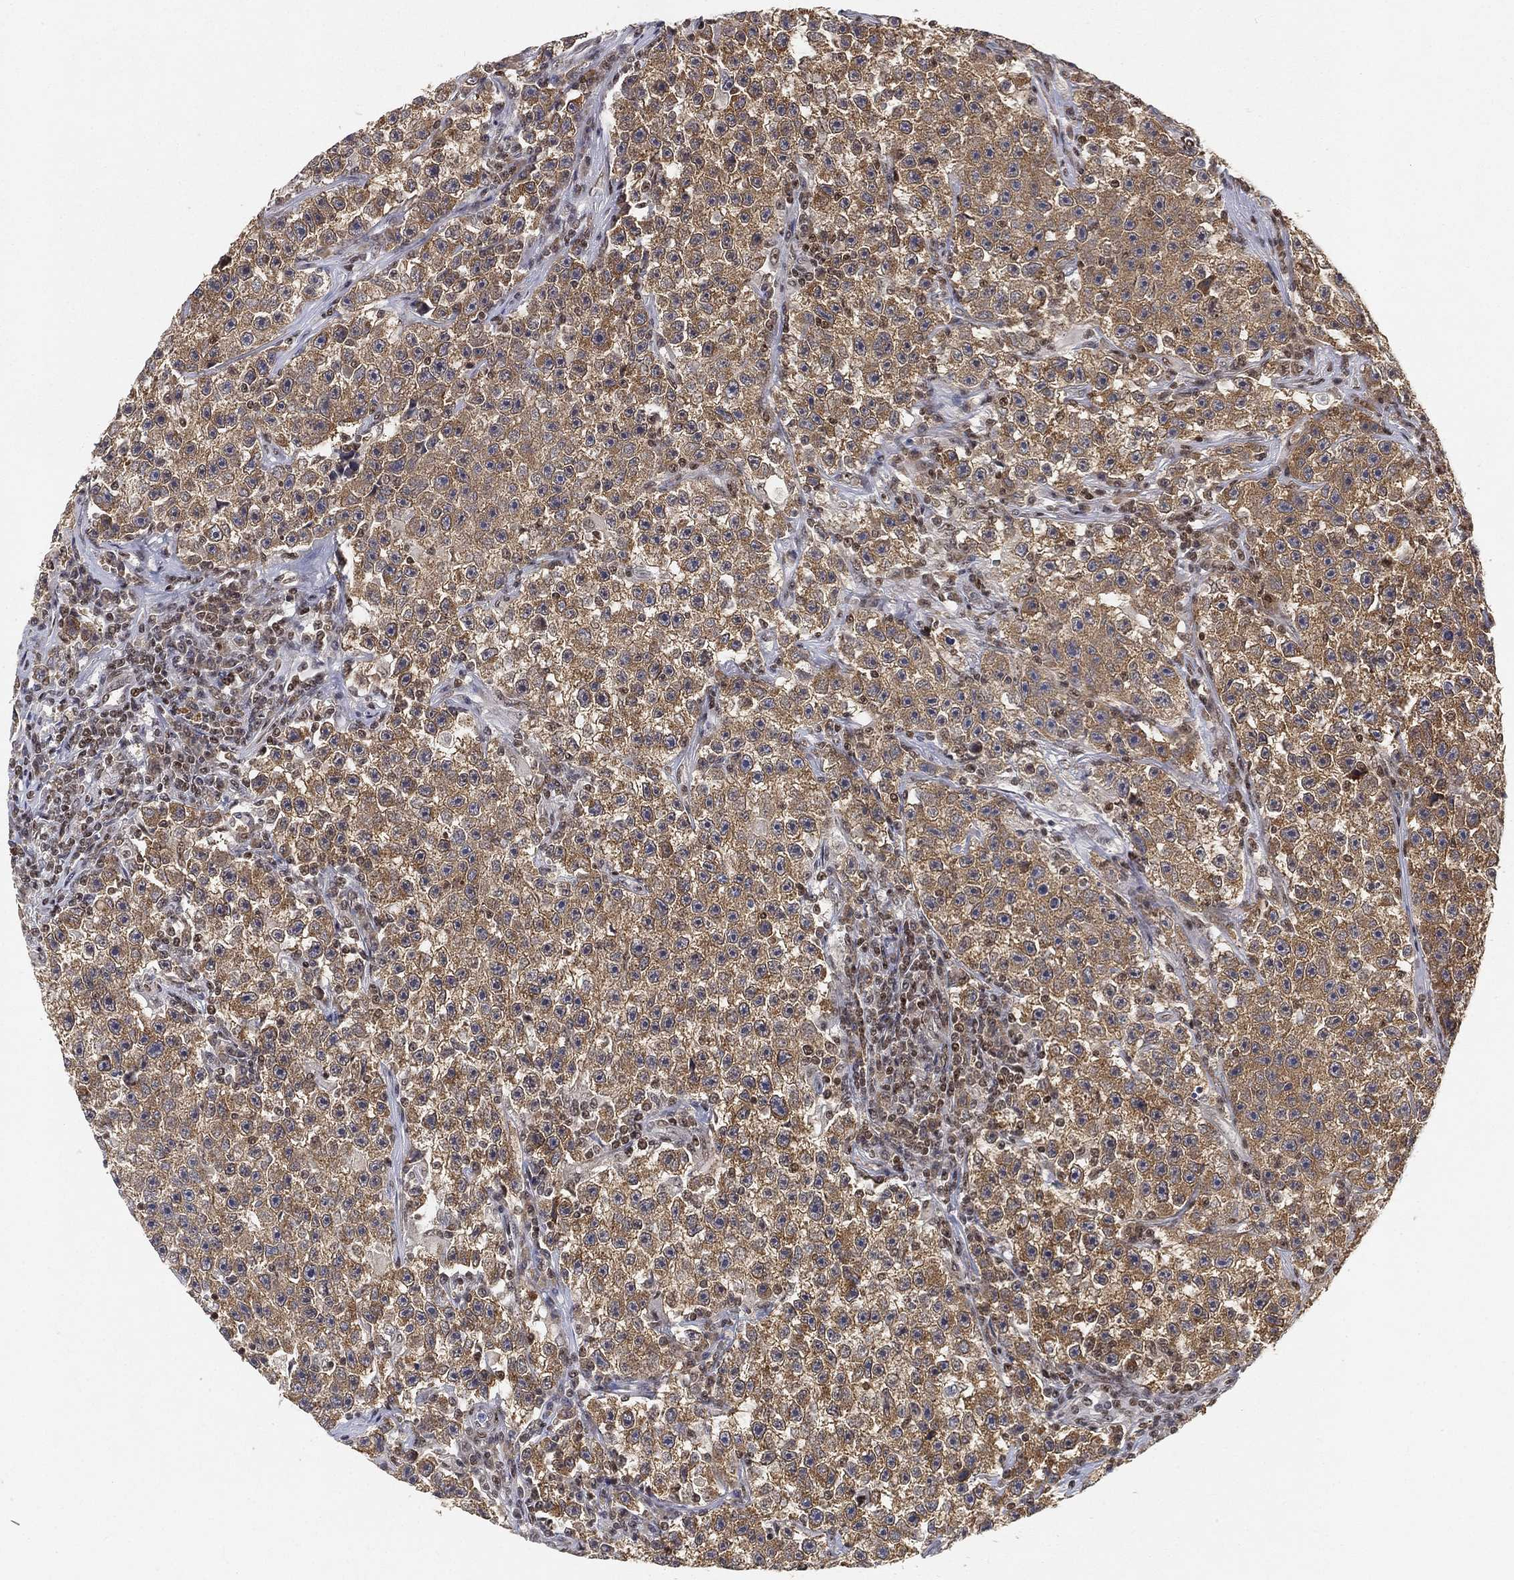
{"staining": {"intensity": "strong", "quantity": "25%-75%", "location": "cytoplasmic/membranous"}, "tissue": "testis cancer", "cell_type": "Tumor cells", "image_type": "cancer", "snomed": [{"axis": "morphology", "description": "Seminoma, NOS"}, {"axis": "topography", "description": "Testis"}], "caption": "An image of testis cancer stained for a protein reveals strong cytoplasmic/membranous brown staining in tumor cells.", "gene": "CRTC3", "patient": {"sex": "male", "age": 22}}